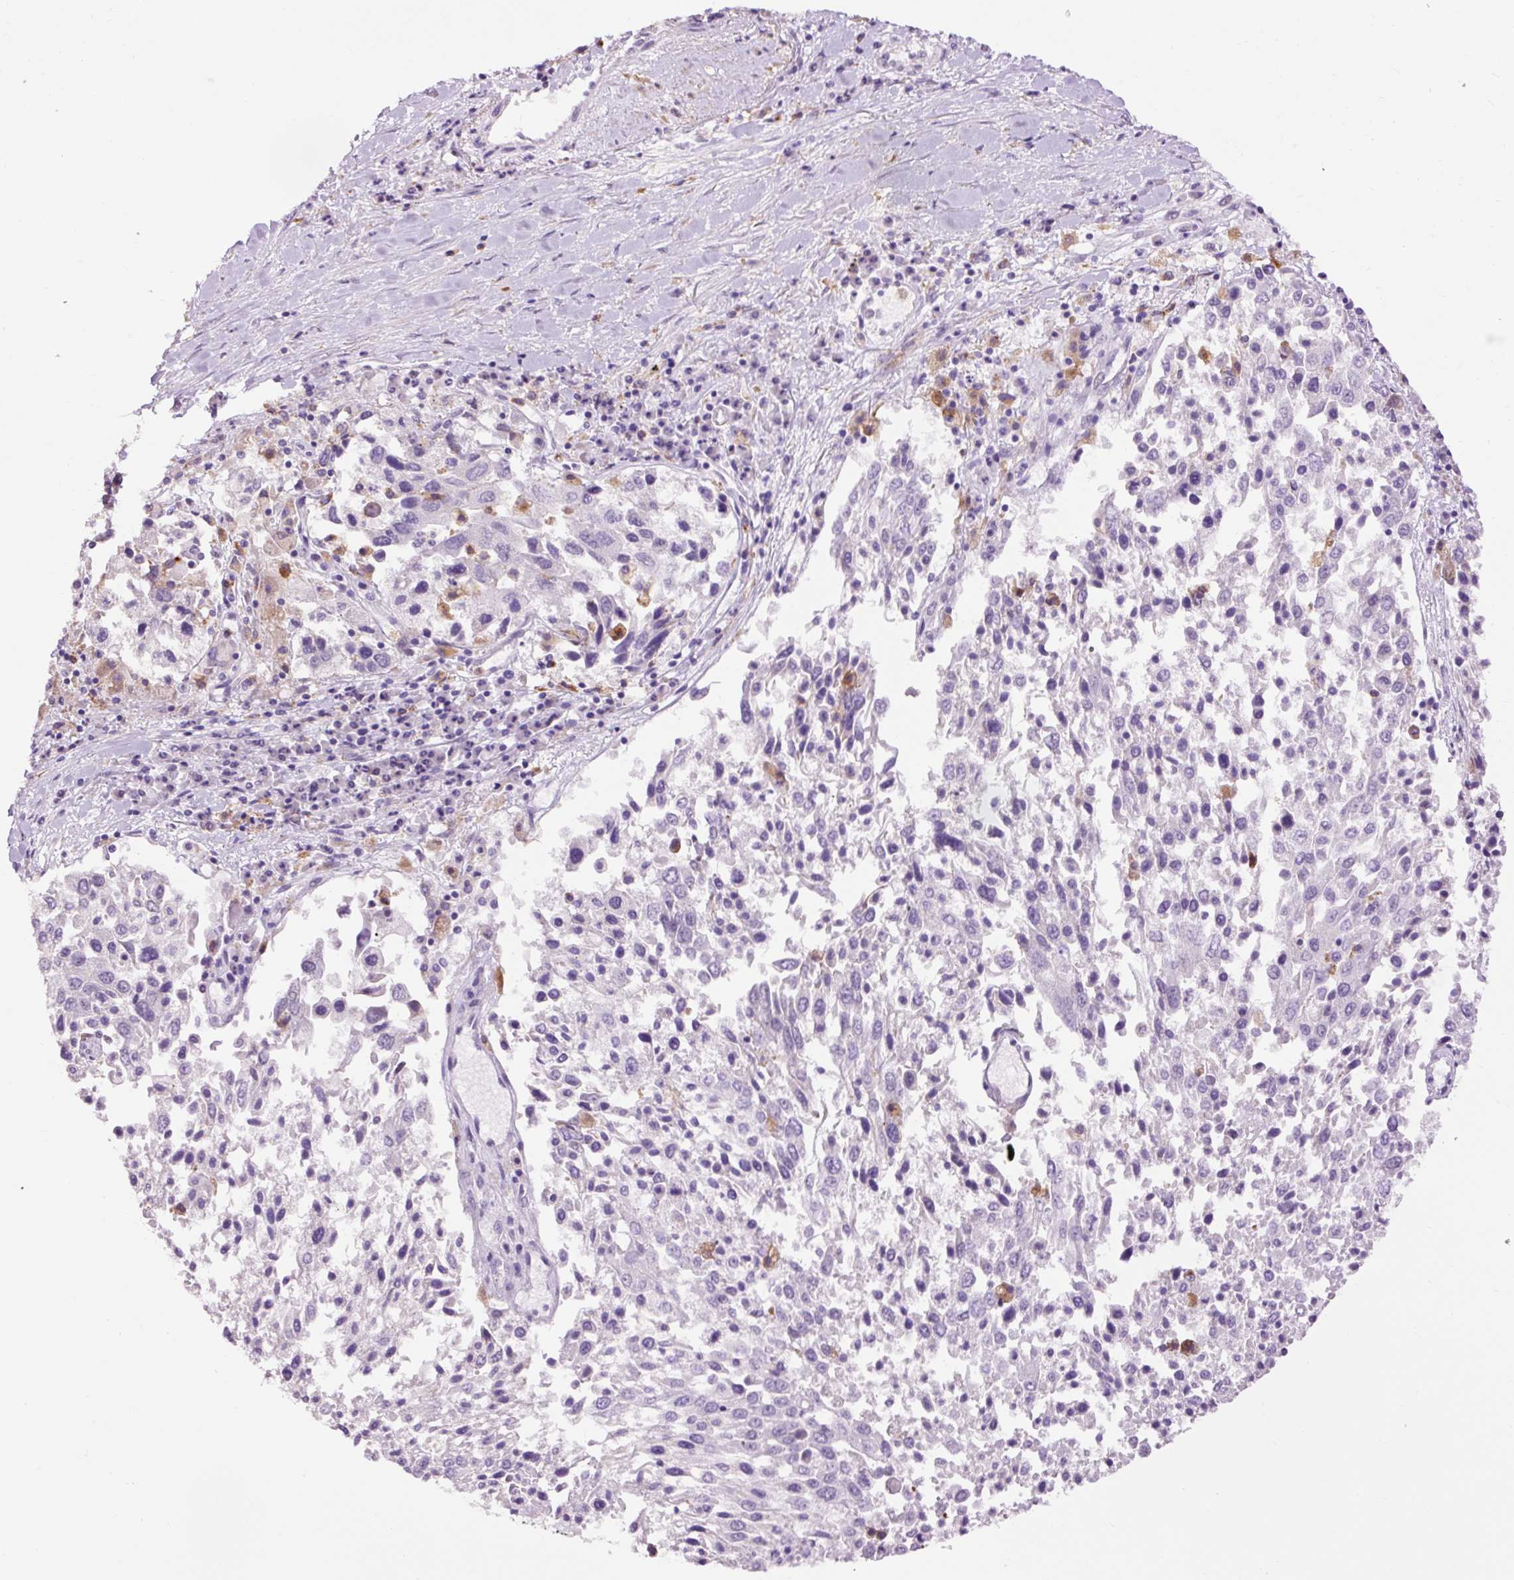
{"staining": {"intensity": "negative", "quantity": "none", "location": "none"}, "tissue": "lung cancer", "cell_type": "Tumor cells", "image_type": "cancer", "snomed": [{"axis": "morphology", "description": "Squamous cell carcinoma, NOS"}, {"axis": "topography", "description": "Lung"}], "caption": "The micrograph demonstrates no staining of tumor cells in lung squamous cell carcinoma.", "gene": "LY86", "patient": {"sex": "male", "age": 65}}